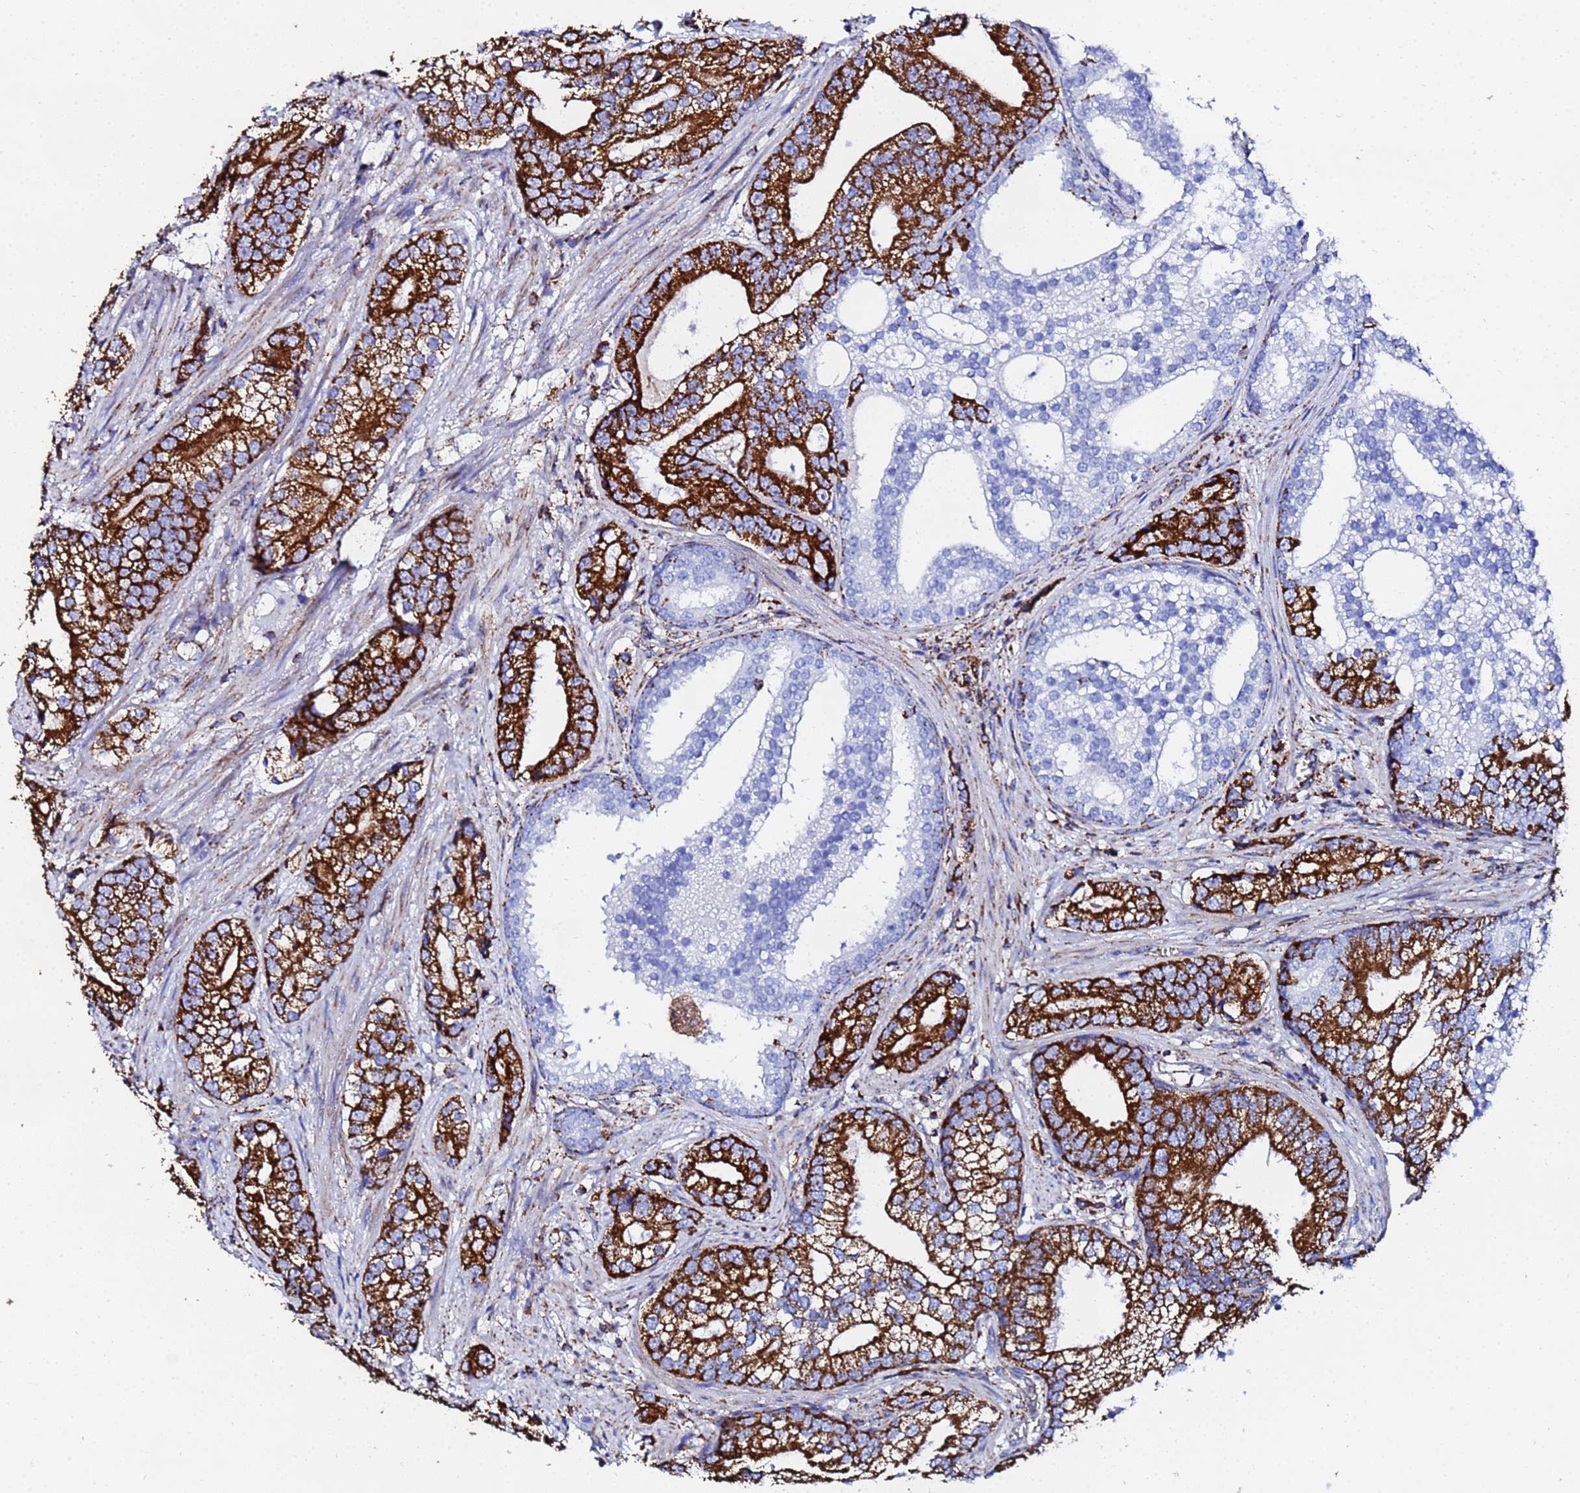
{"staining": {"intensity": "strong", "quantity": ">75%", "location": "cytoplasmic/membranous"}, "tissue": "prostate cancer", "cell_type": "Tumor cells", "image_type": "cancer", "snomed": [{"axis": "morphology", "description": "Adenocarcinoma, High grade"}, {"axis": "topography", "description": "Prostate"}], "caption": "Prostate cancer (high-grade adenocarcinoma) stained with DAB (3,3'-diaminobenzidine) IHC shows high levels of strong cytoplasmic/membranous staining in about >75% of tumor cells.", "gene": "GLUD1", "patient": {"sex": "male", "age": 75}}